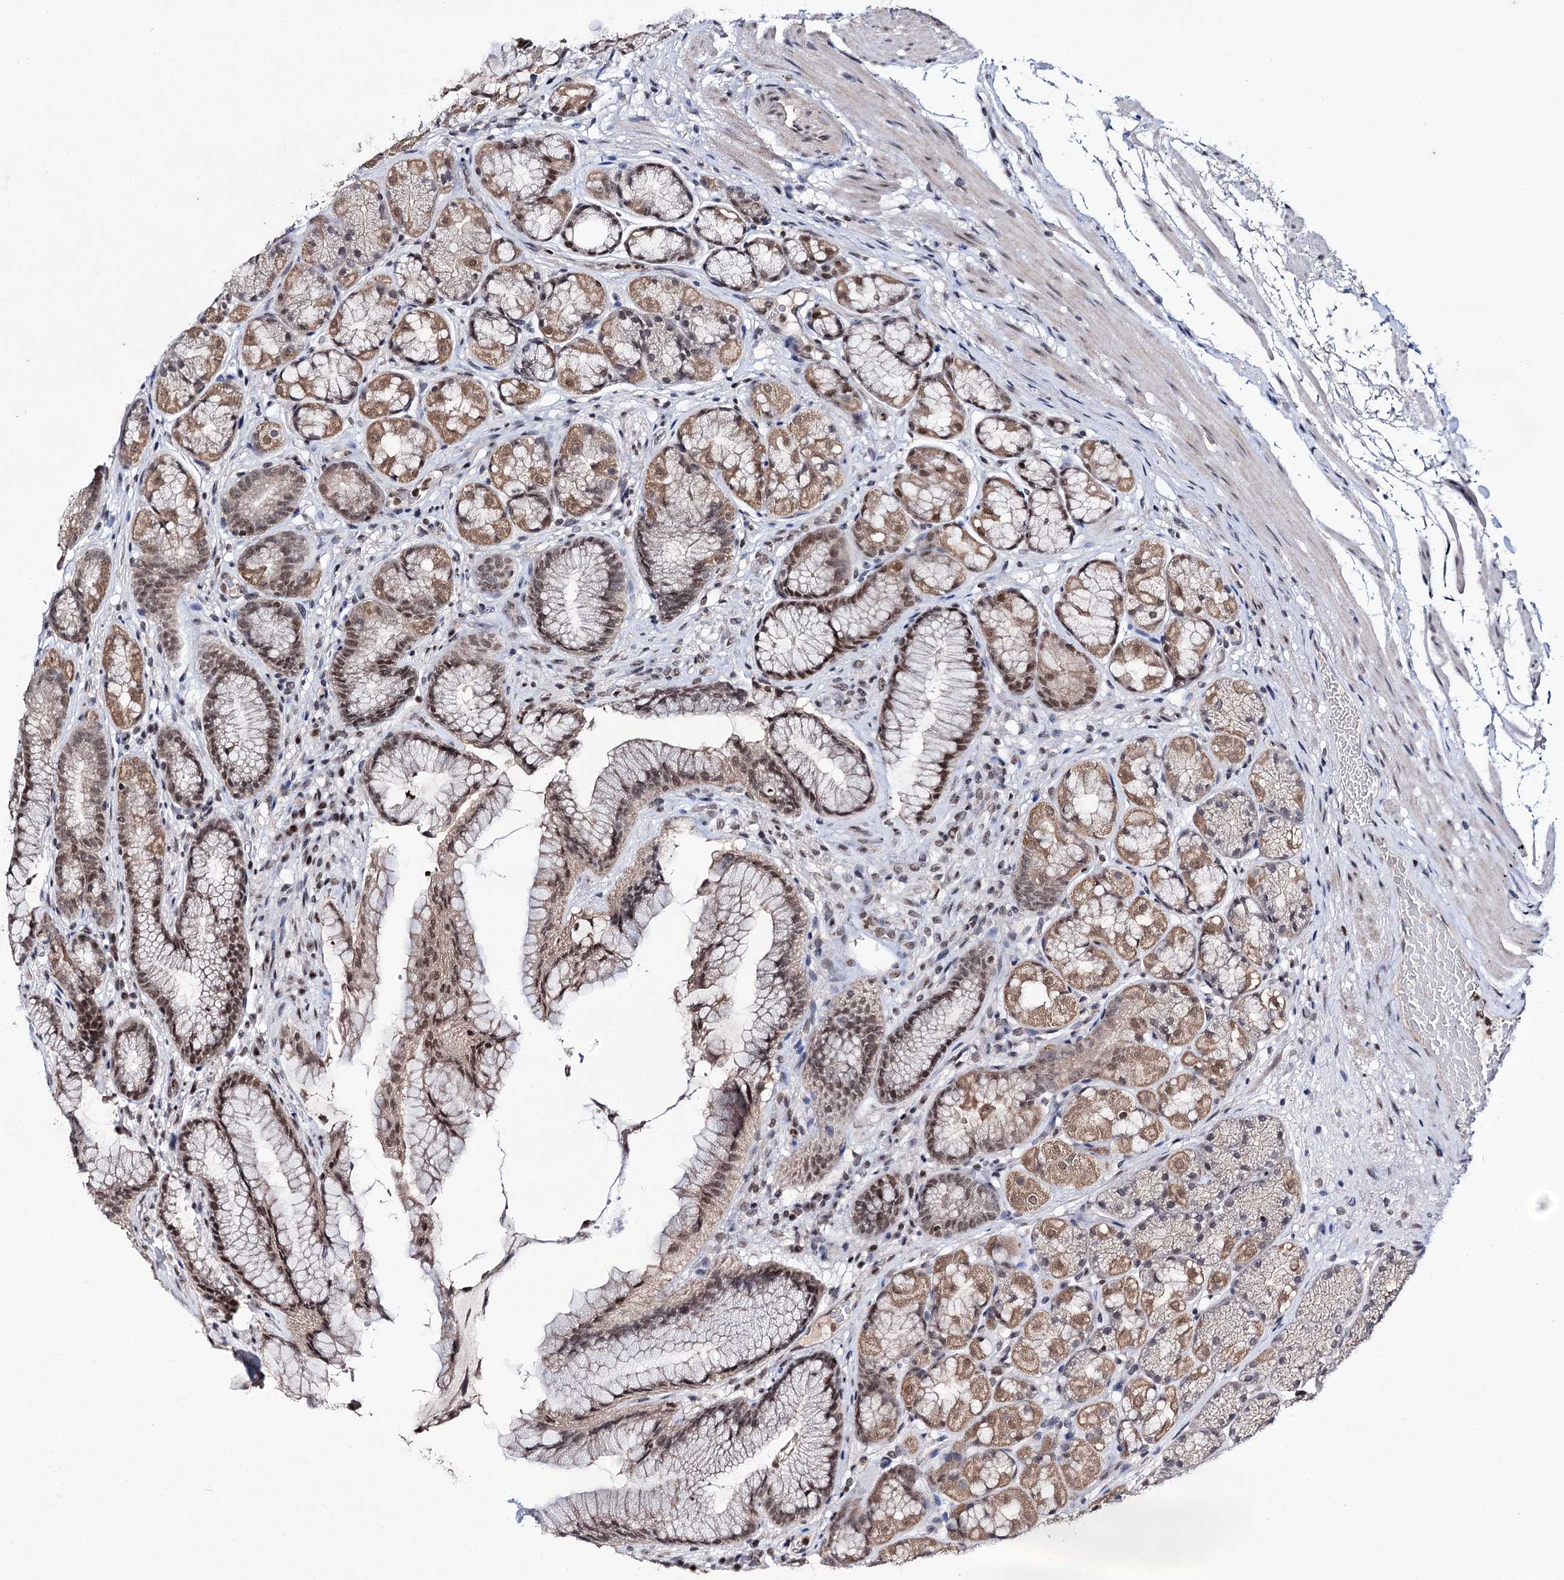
{"staining": {"intensity": "moderate", "quantity": ">75%", "location": "cytoplasmic/membranous,nuclear"}, "tissue": "stomach", "cell_type": "Glandular cells", "image_type": "normal", "snomed": [{"axis": "morphology", "description": "Normal tissue, NOS"}, {"axis": "topography", "description": "Stomach"}], "caption": "A brown stain highlights moderate cytoplasmic/membranous,nuclear positivity of a protein in glandular cells of benign stomach. The protein of interest is stained brown, and the nuclei are stained in blue (DAB IHC with brightfield microscopy, high magnification).", "gene": "SMCHD1", "patient": {"sex": "male", "age": 63}}